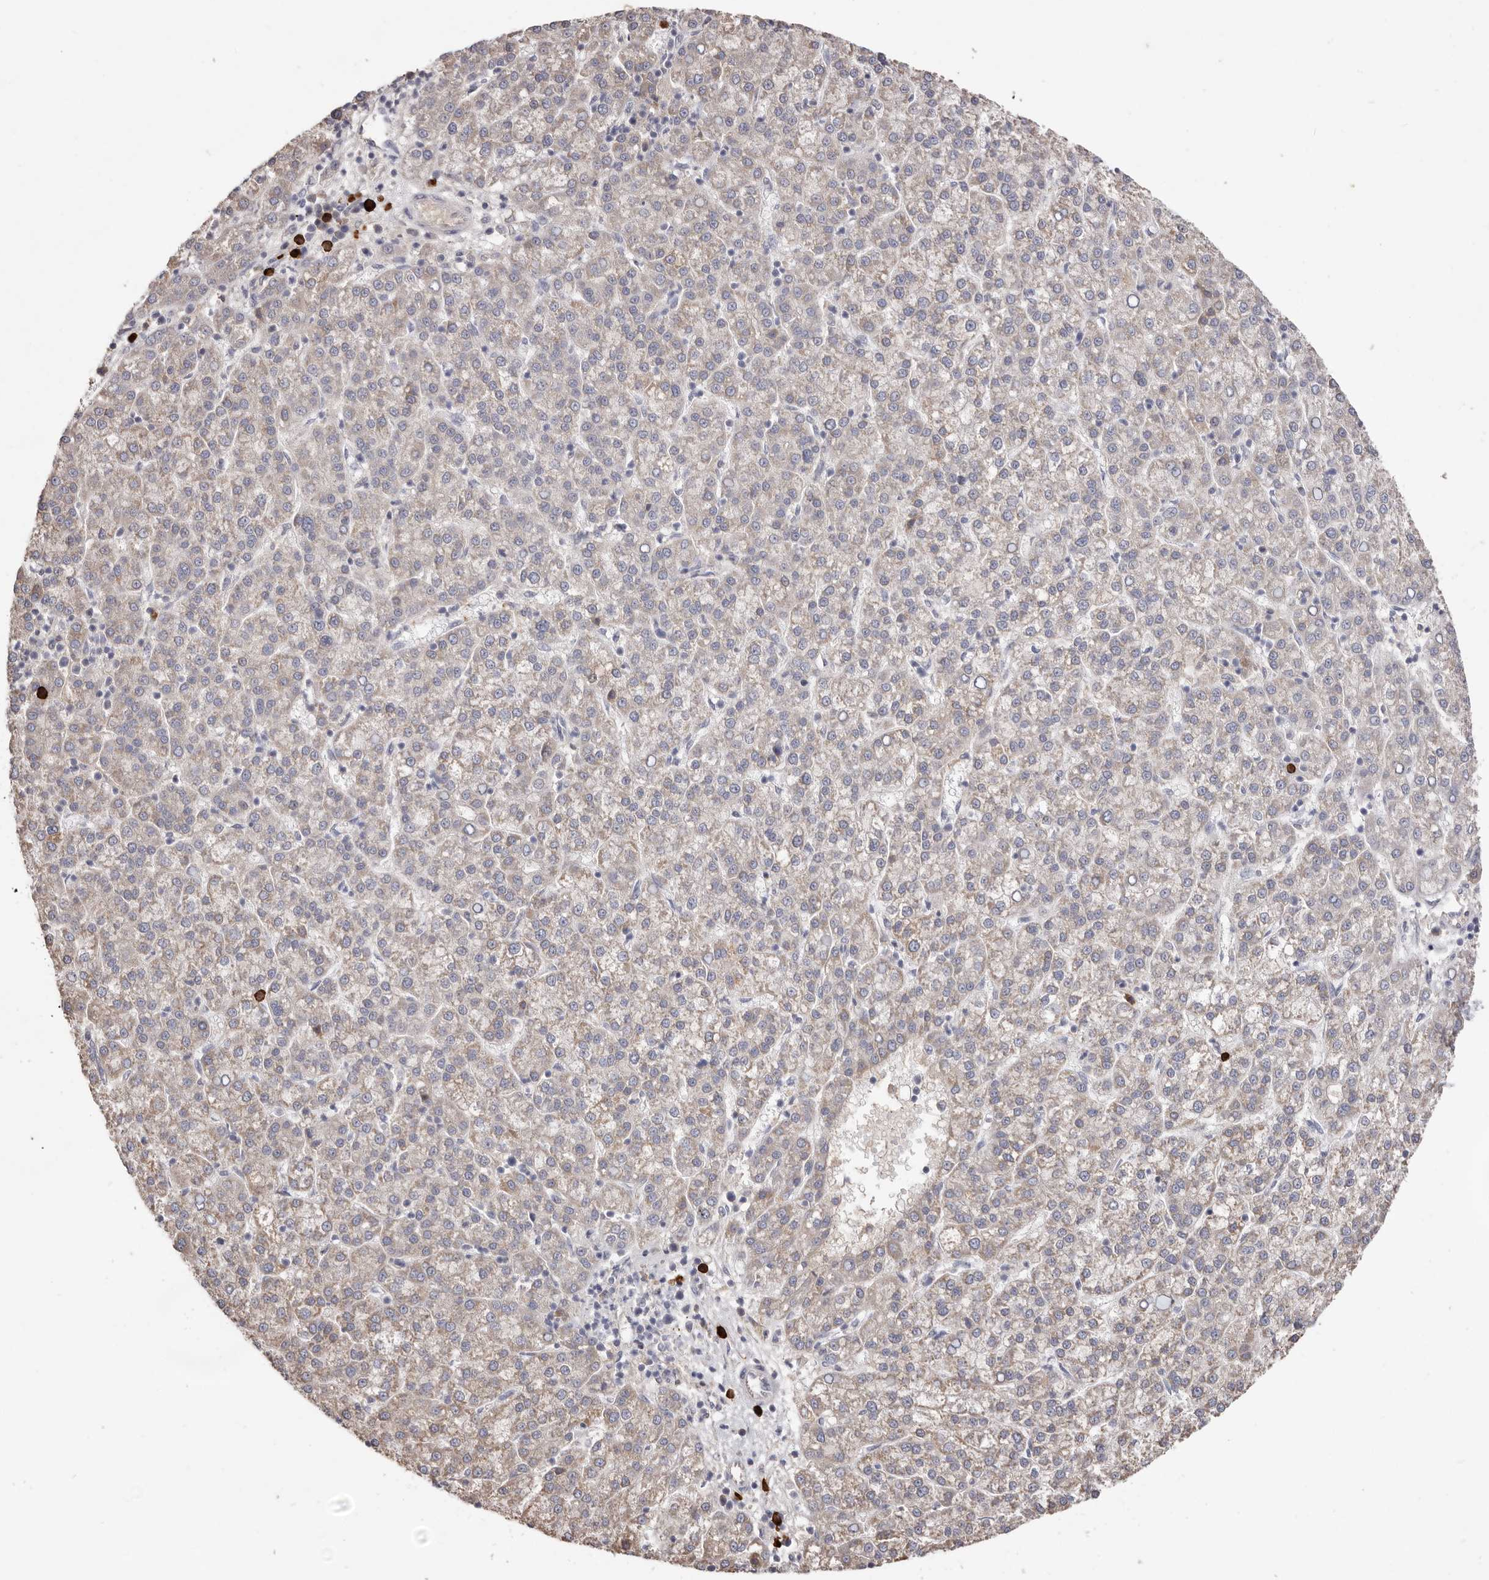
{"staining": {"intensity": "weak", "quantity": "25%-75%", "location": "cytoplasmic/membranous"}, "tissue": "liver cancer", "cell_type": "Tumor cells", "image_type": "cancer", "snomed": [{"axis": "morphology", "description": "Carcinoma, Hepatocellular, NOS"}, {"axis": "topography", "description": "Liver"}], "caption": "The immunohistochemical stain shows weak cytoplasmic/membranous staining in tumor cells of liver cancer (hepatocellular carcinoma) tissue. The staining was performed using DAB (3,3'-diaminobenzidine), with brown indicating positive protein expression. Nuclei are stained blue with hematoxylin.", "gene": "HCAR2", "patient": {"sex": "female", "age": 58}}